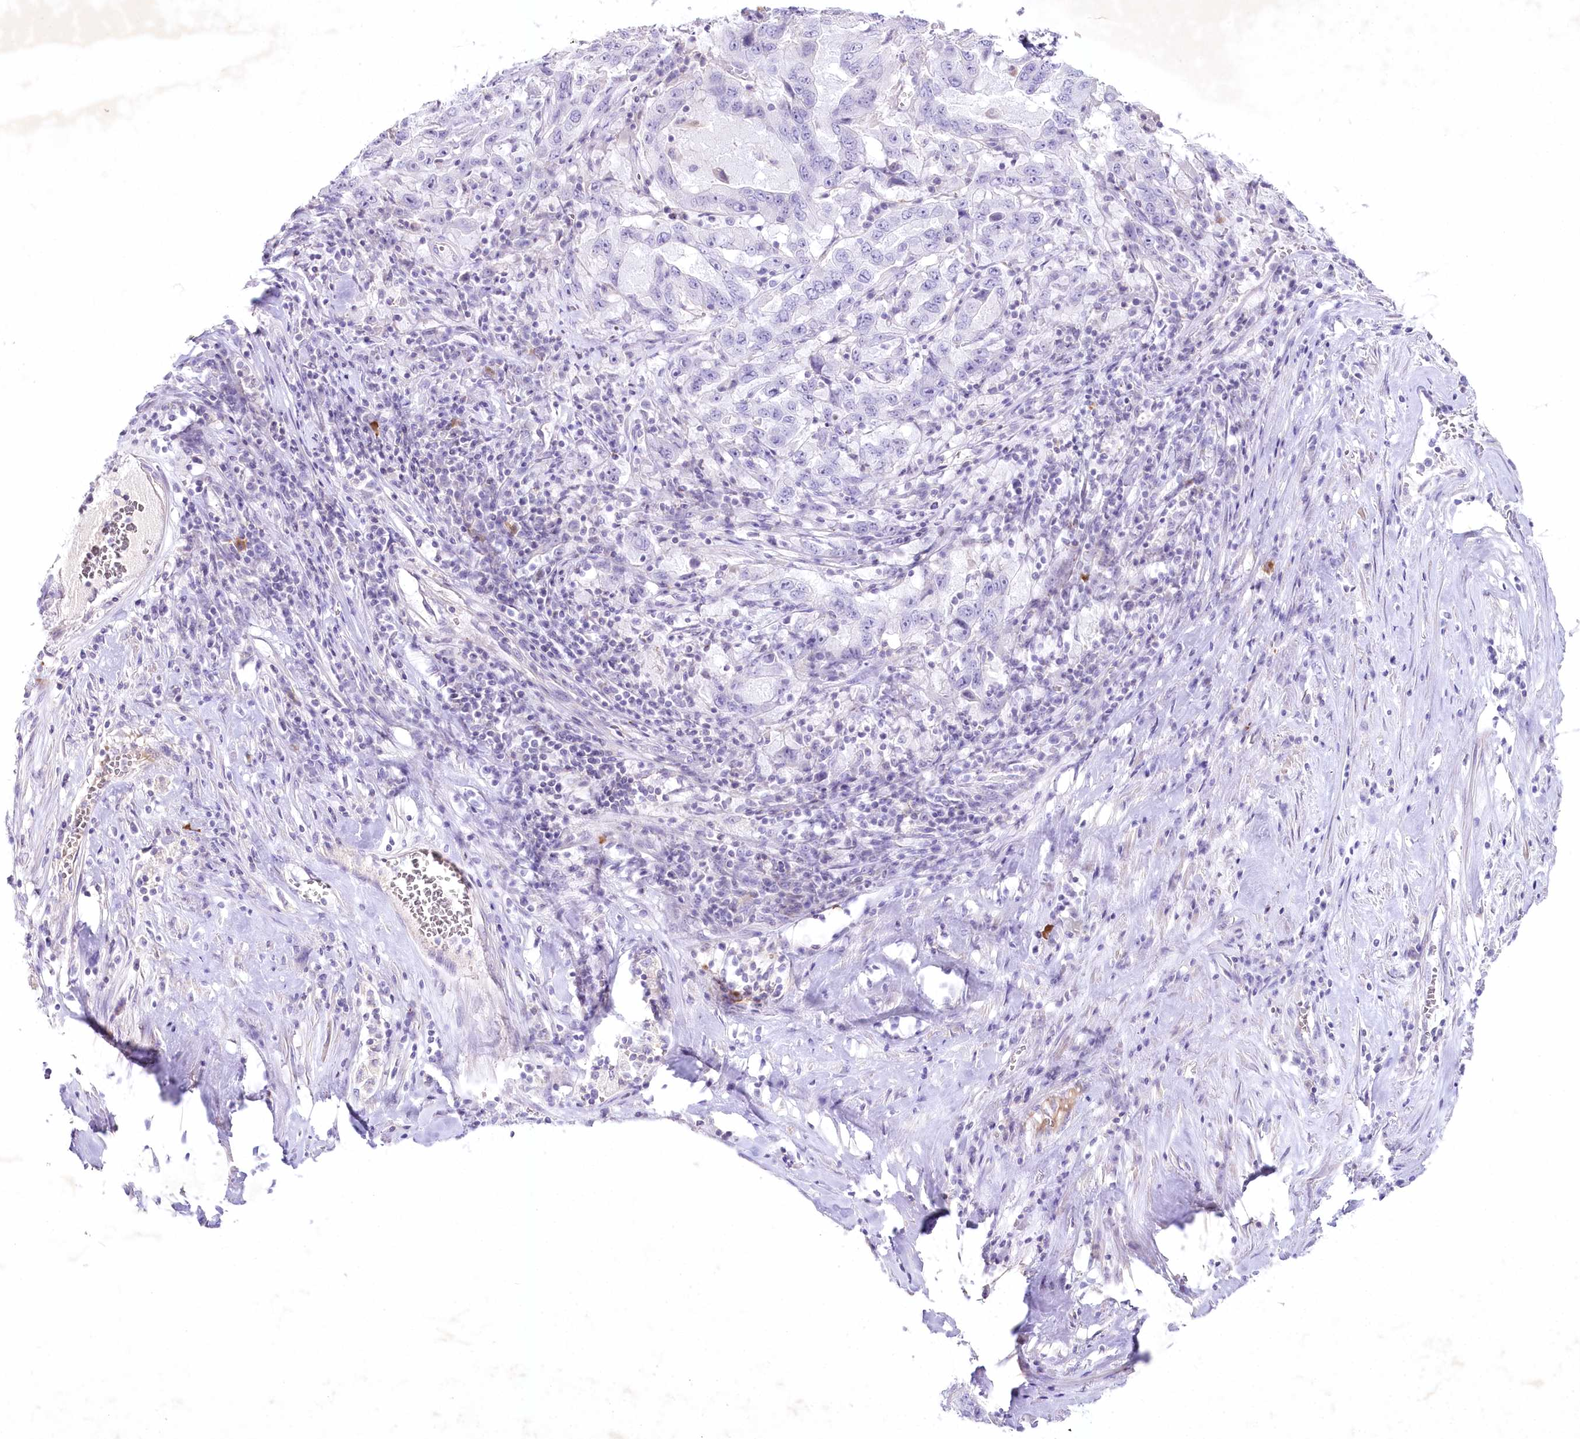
{"staining": {"intensity": "negative", "quantity": "none", "location": "none"}, "tissue": "pancreatic cancer", "cell_type": "Tumor cells", "image_type": "cancer", "snomed": [{"axis": "morphology", "description": "Adenocarcinoma, NOS"}, {"axis": "topography", "description": "Pancreas"}], "caption": "The micrograph shows no significant positivity in tumor cells of adenocarcinoma (pancreatic).", "gene": "MYOZ1", "patient": {"sex": "male", "age": 63}}